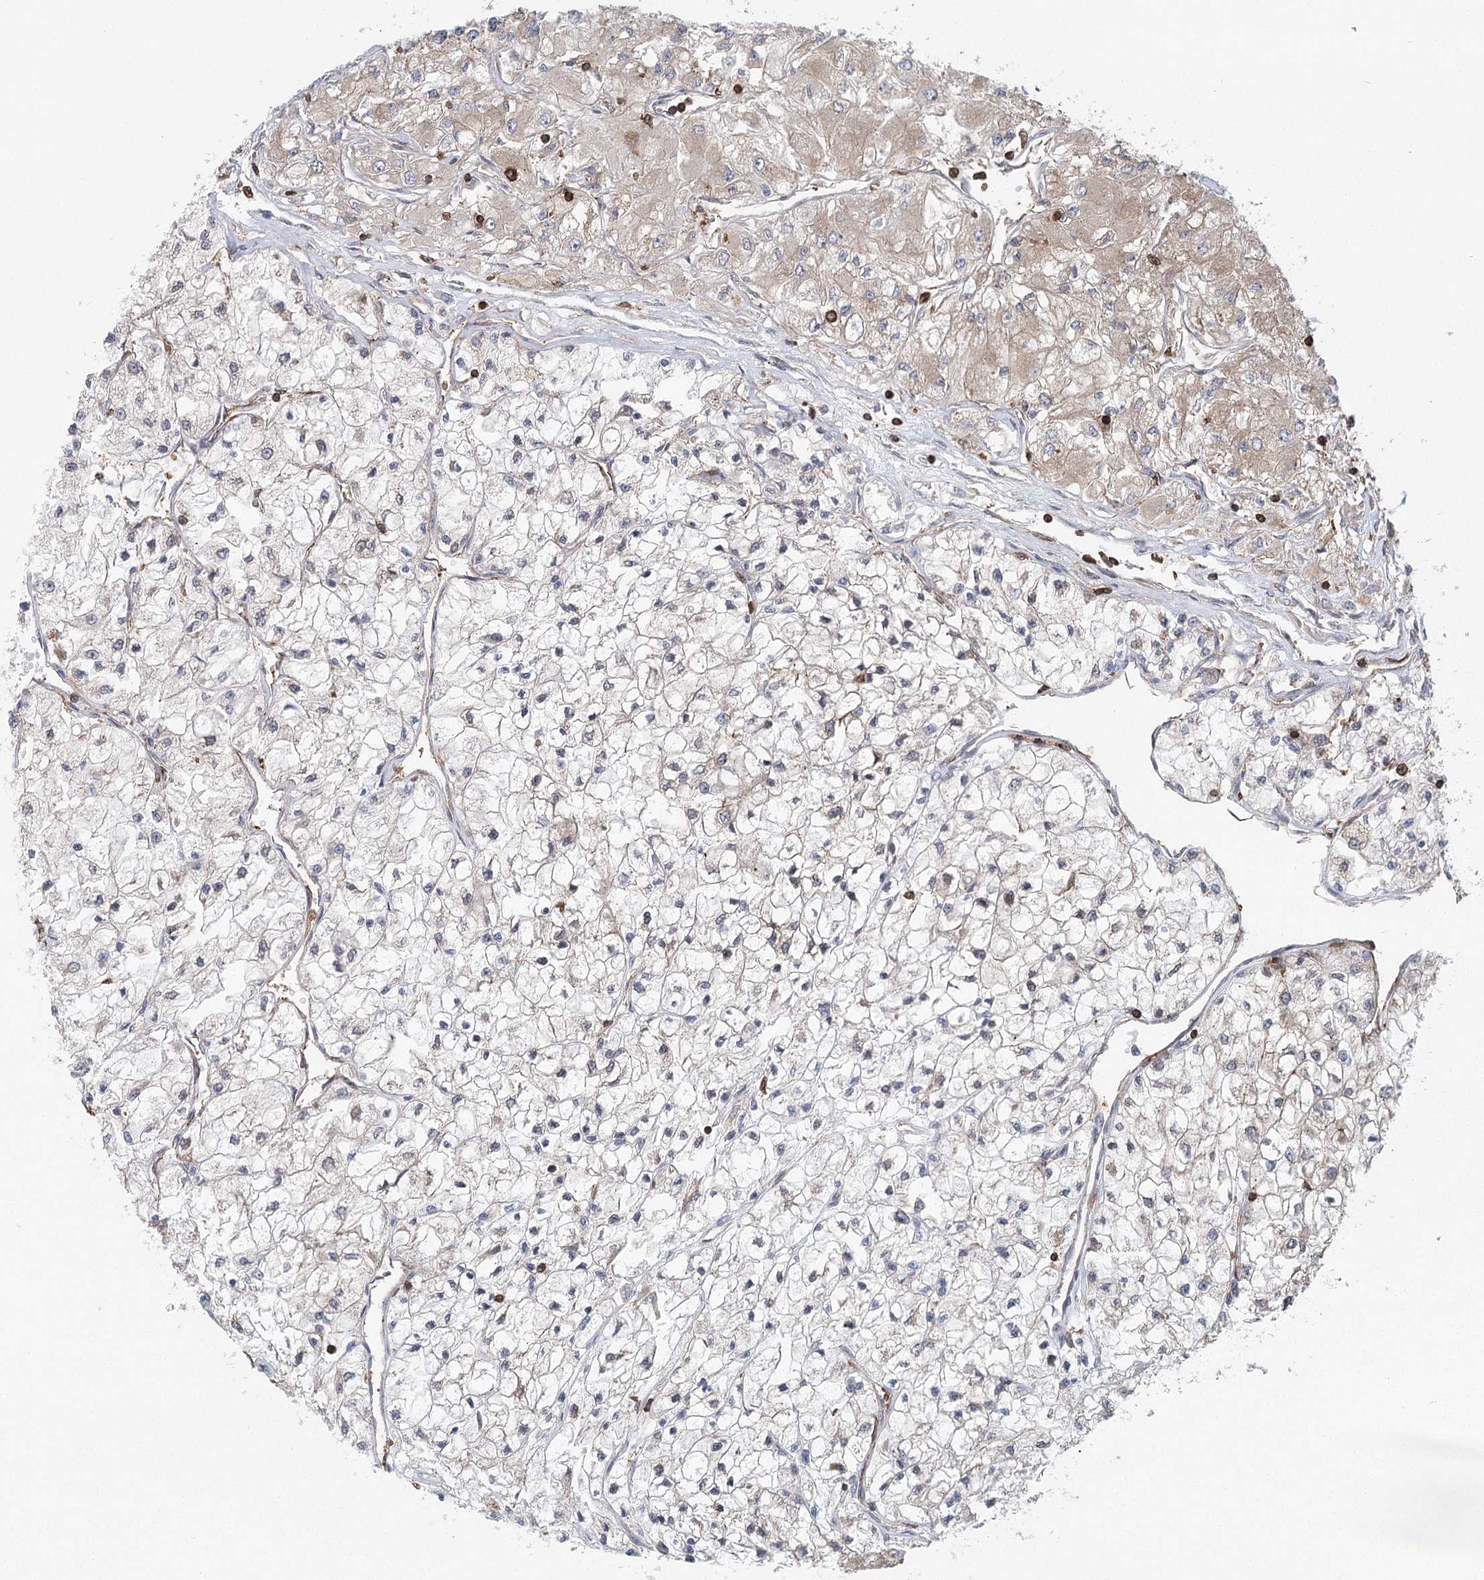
{"staining": {"intensity": "negative", "quantity": "none", "location": "none"}, "tissue": "renal cancer", "cell_type": "Tumor cells", "image_type": "cancer", "snomed": [{"axis": "morphology", "description": "Adenocarcinoma, NOS"}, {"axis": "topography", "description": "Kidney"}], "caption": "Micrograph shows no significant protein positivity in tumor cells of adenocarcinoma (renal).", "gene": "PLEKHA7", "patient": {"sex": "male", "age": 80}}